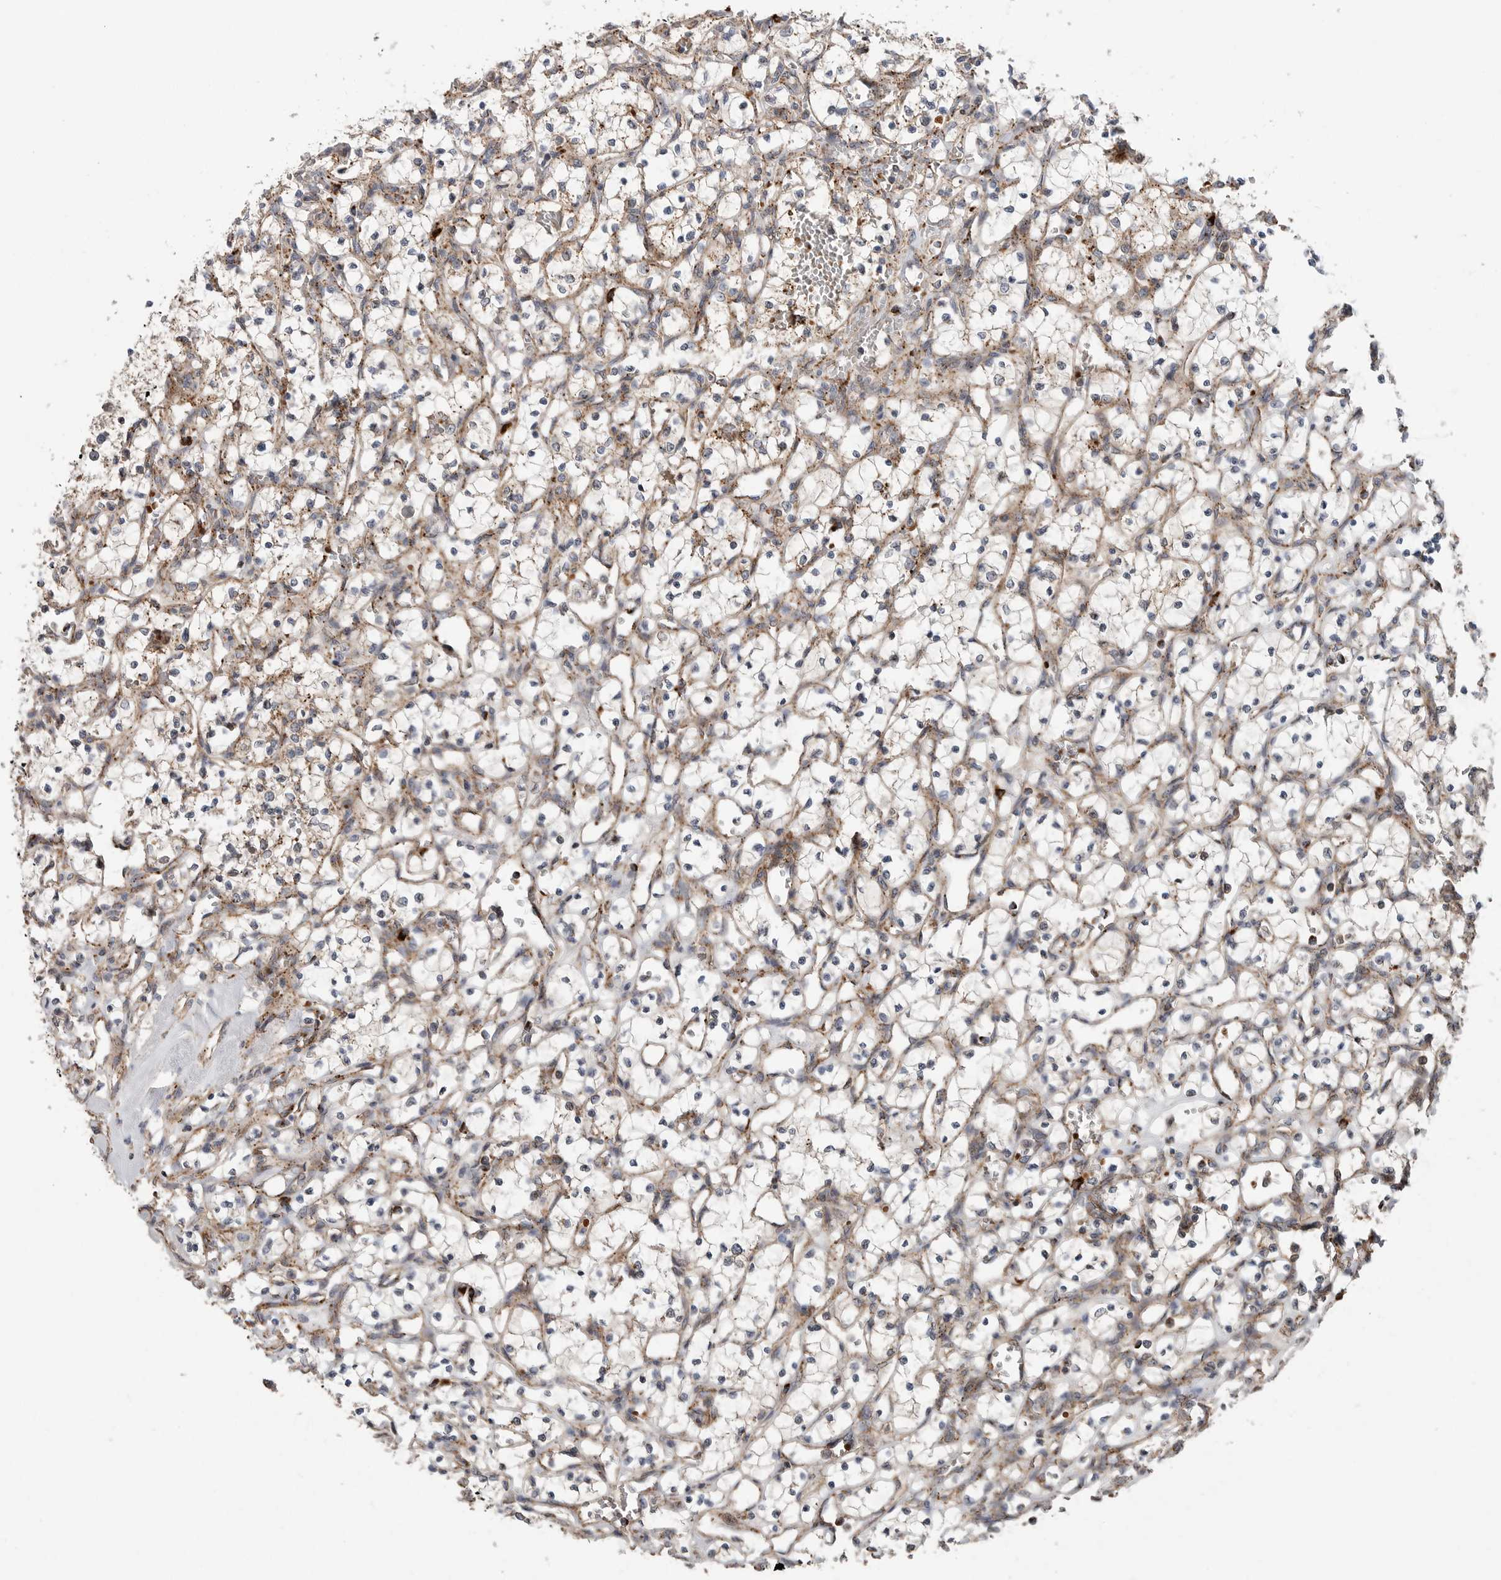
{"staining": {"intensity": "moderate", "quantity": ">75%", "location": "cytoplasmic/membranous"}, "tissue": "renal cancer", "cell_type": "Tumor cells", "image_type": "cancer", "snomed": [{"axis": "morphology", "description": "Adenocarcinoma, NOS"}, {"axis": "topography", "description": "Kidney"}], "caption": "Human renal cancer stained with a brown dye reveals moderate cytoplasmic/membranous positive expression in approximately >75% of tumor cells.", "gene": "GALNS", "patient": {"sex": "female", "age": 69}}